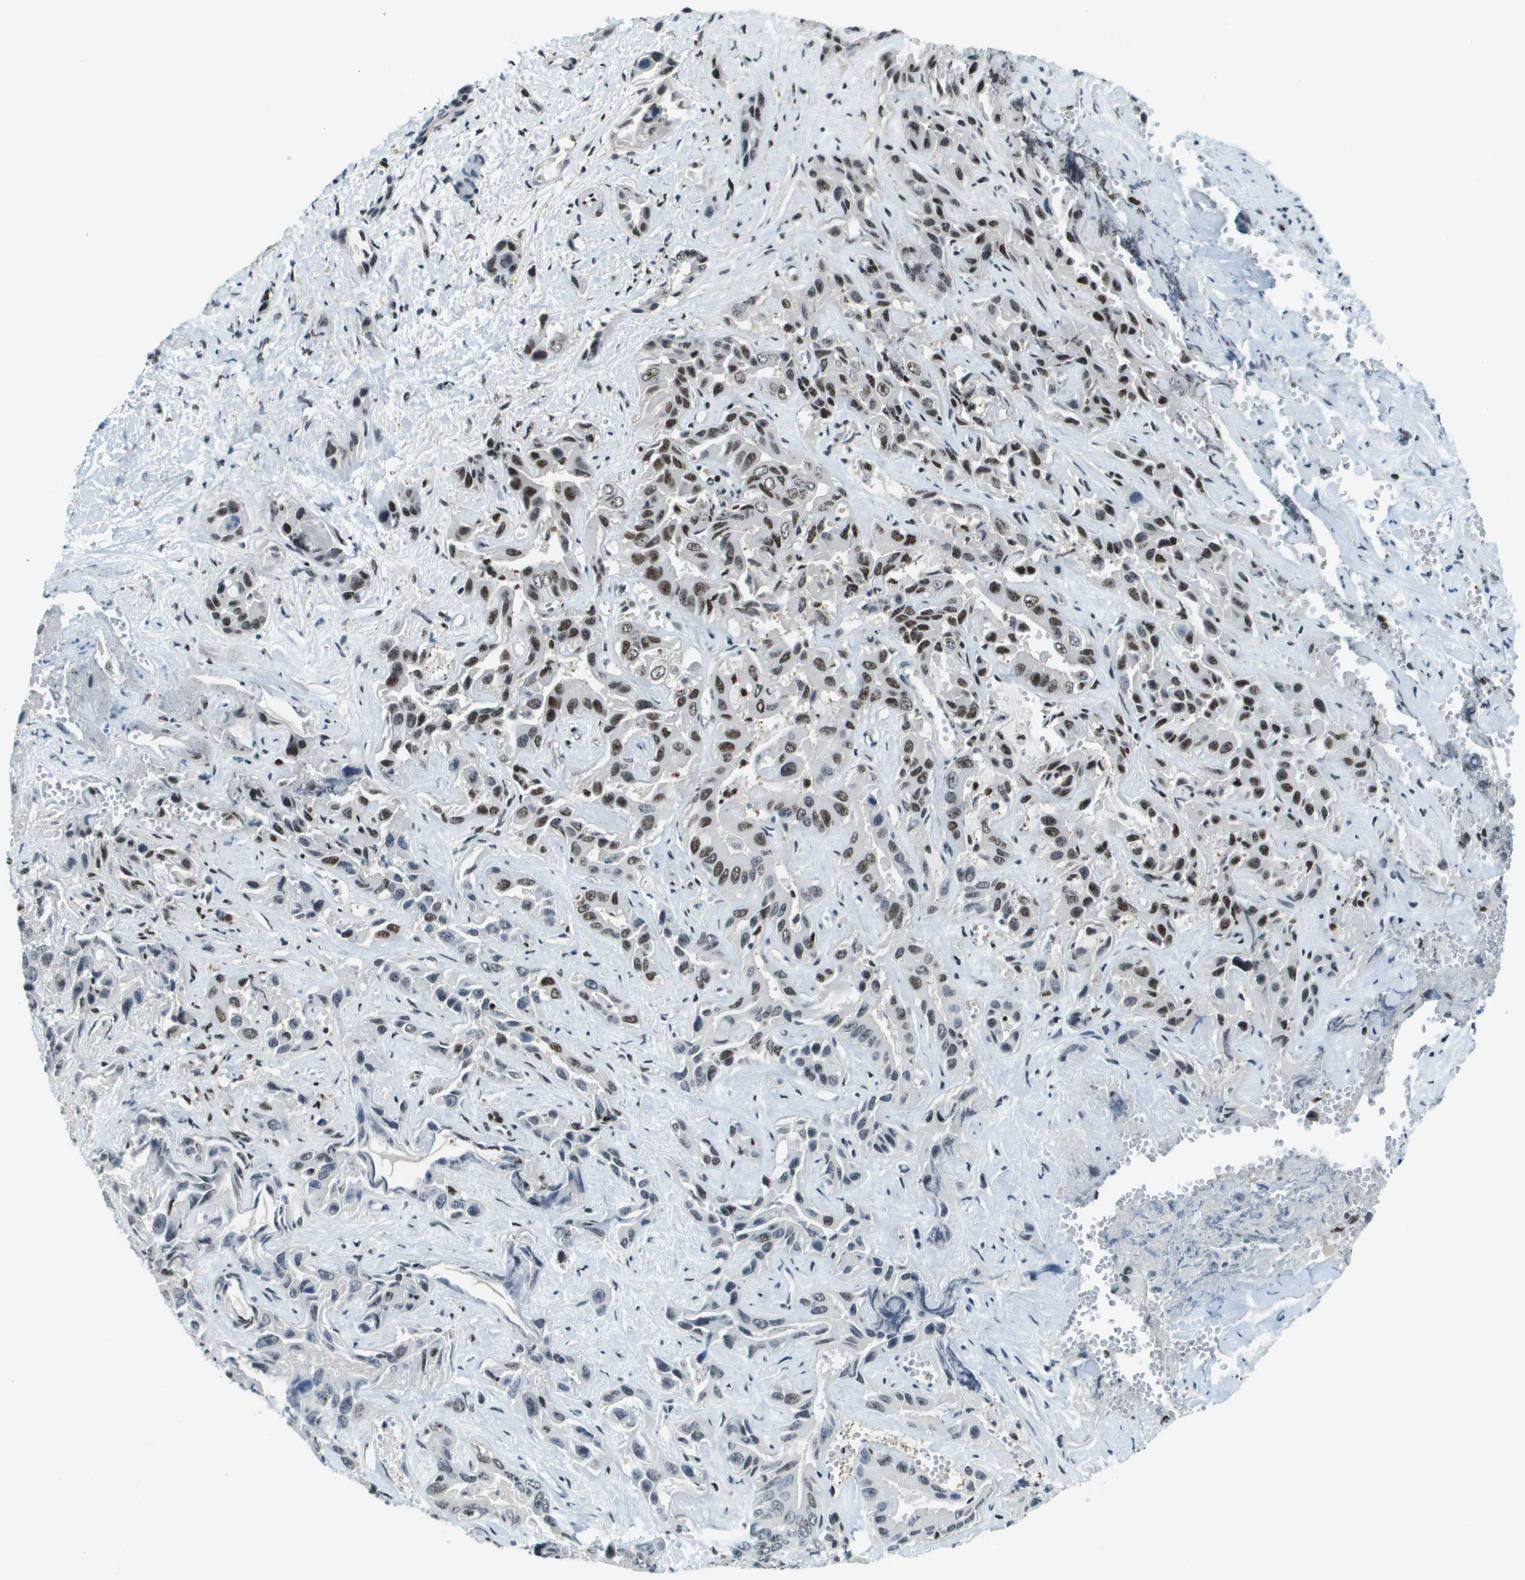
{"staining": {"intensity": "strong", "quantity": "25%-75%", "location": "nuclear"}, "tissue": "liver cancer", "cell_type": "Tumor cells", "image_type": "cancer", "snomed": [{"axis": "morphology", "description": "Cholangiocarcinoma"}, {"axis": "topography", "description": "Liver"}], "caption": "Immunohistochemical staining of cholangiocarcinoma (liver) demonstrates high levels of strong nuclear protein staining in about 25%-75% of tumor cells.", "gene": "SP100", "patient": {"sex": "female", "age": 52}}